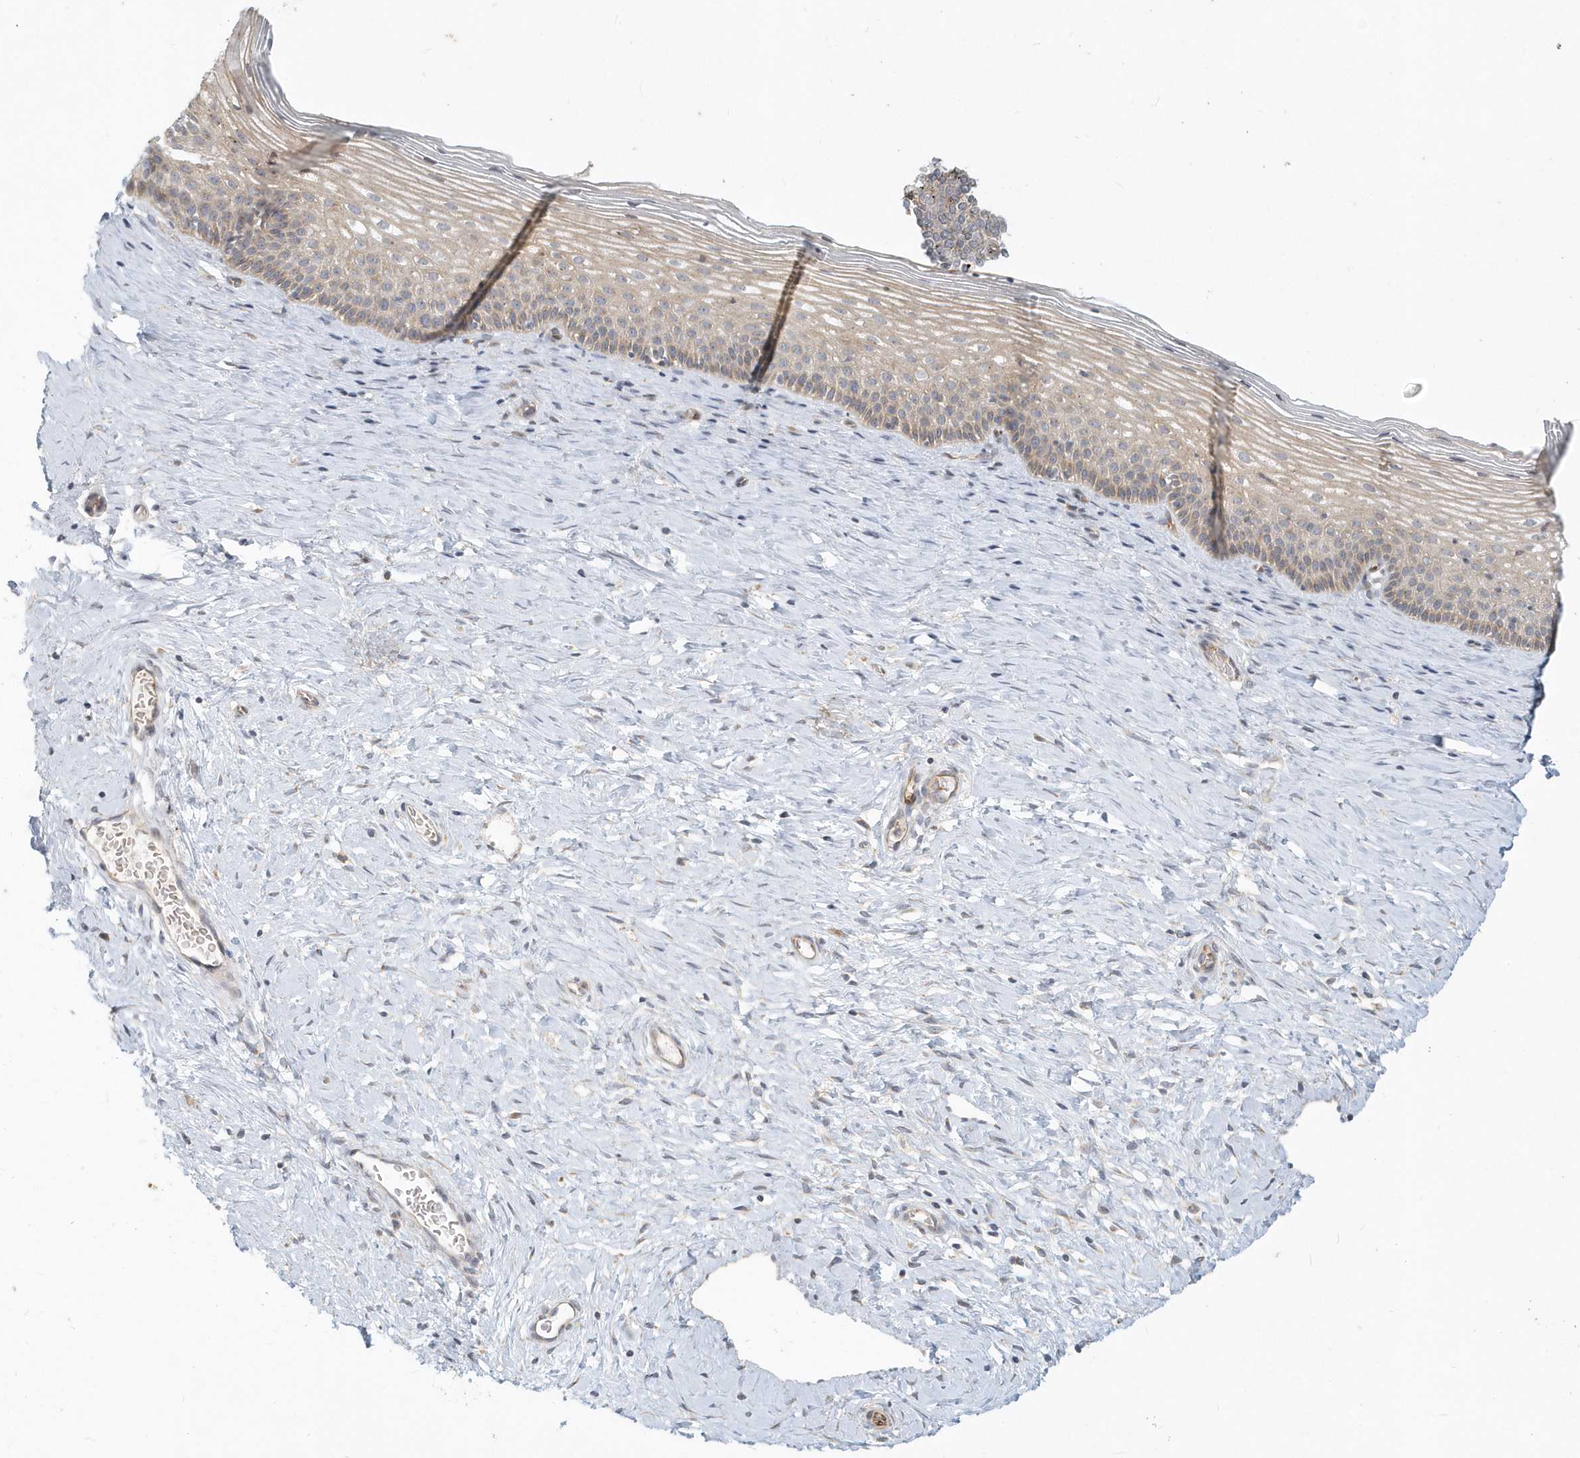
{"staining": {"intensity": "weak", "quantity": "<25%", "location": "cytoplasmic/membranous"}, "tissue": "cervix", "cell_type": "Glandular cells", "image_type": "normal", "snomed": [{"axis": "morphology", "description": "Normal tissue, NOS"}, {"axis": "topography", "description": "Cervix"}], "caption": "This is a photomicrograph of immunohistochemistry (IHC) staining of benign cervix, which shows no staining in glandular cells. The staining is performed using DAB brown chromogen with nuclei counter-stained in using hematoxylin.", "gene": "NAPB", "patient": {"sex": "female", "age": 33}}